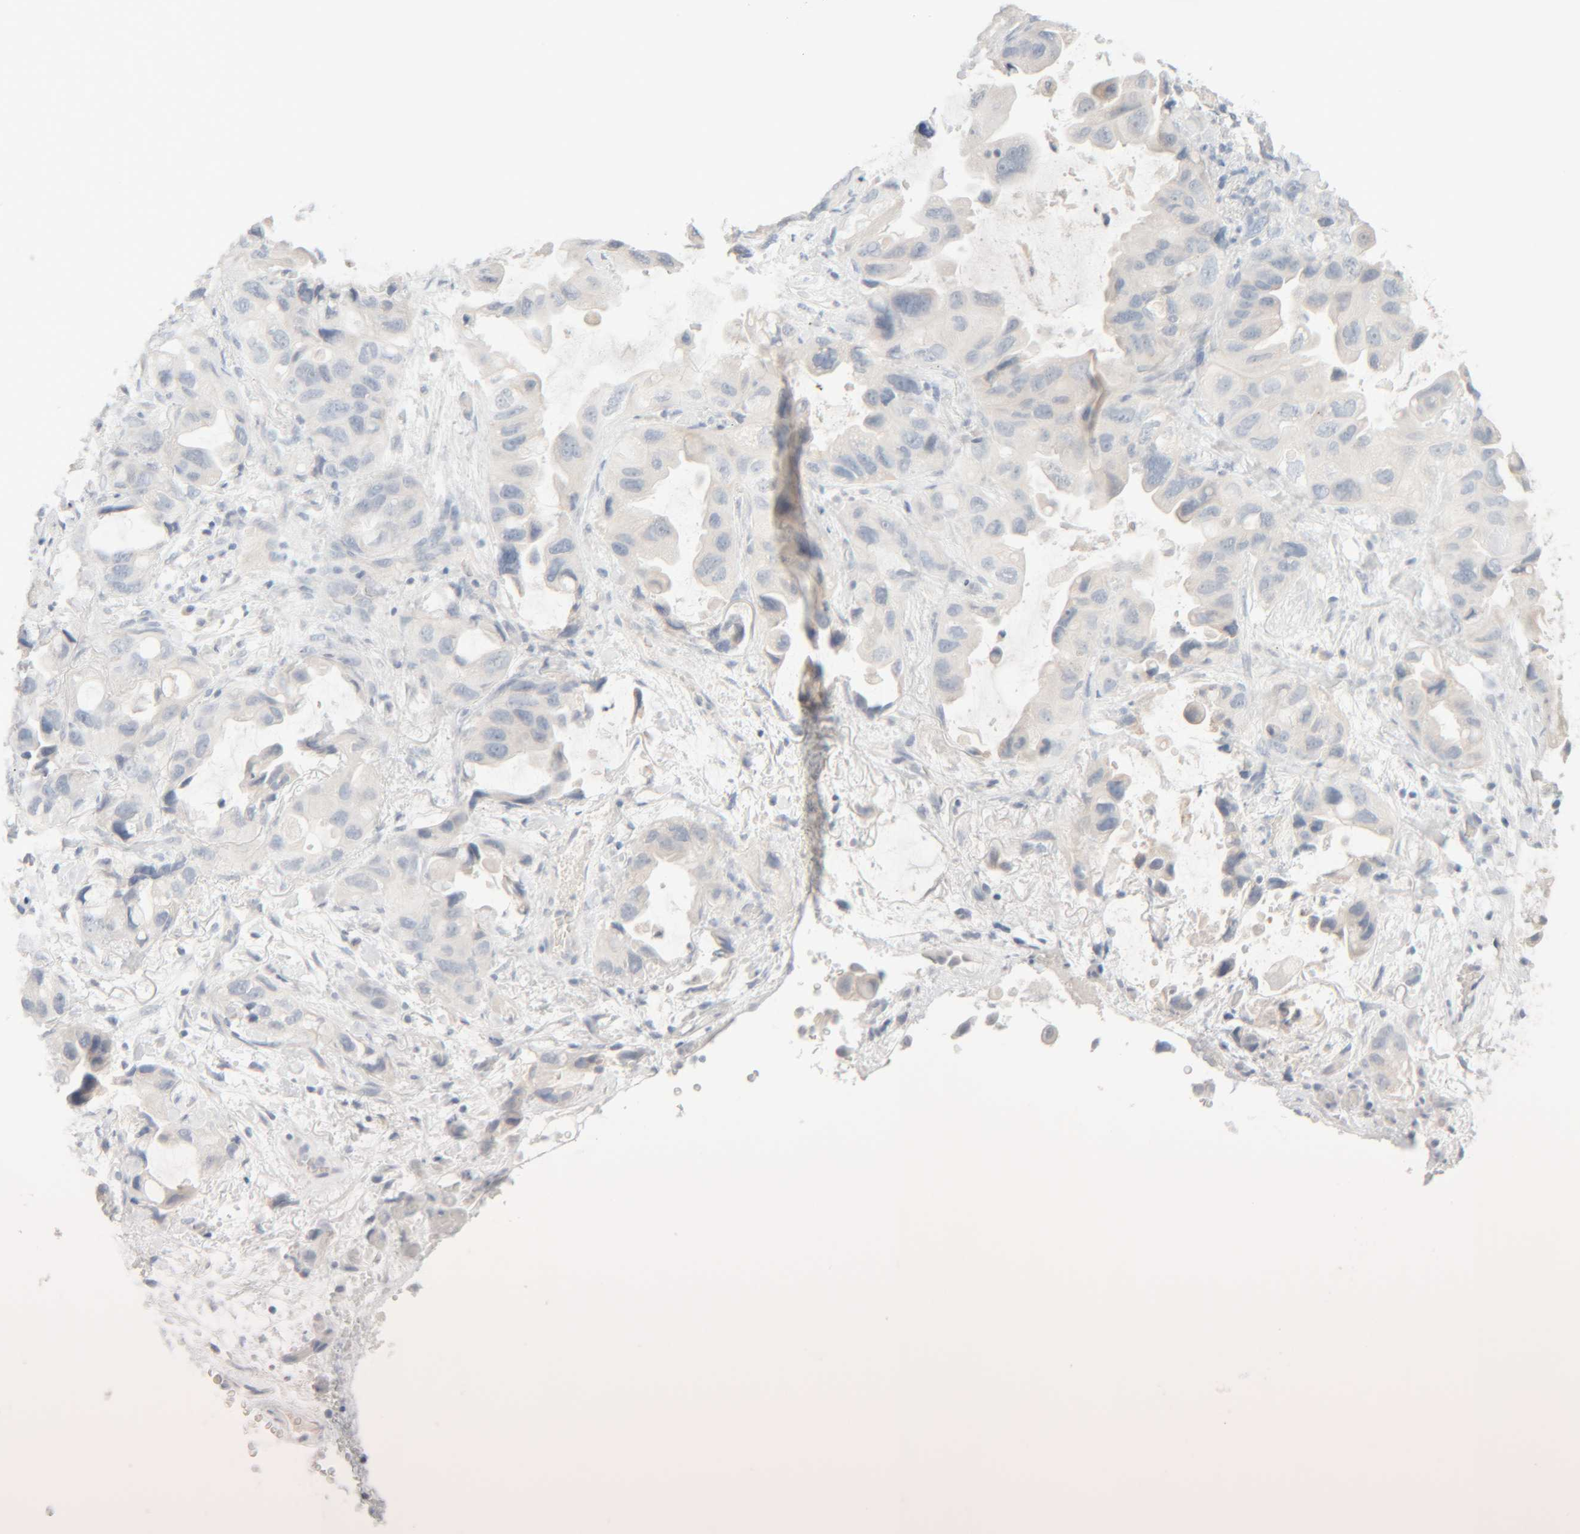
{"staining": {"intensity": "negative", "quantity": "none", "location": "none"}, "tissue": "lung cancer", "cell_type": "Tumor cells", "image_type": "cancer", "snomed": [{"axis": "morphology", "description": "Squamous cell carcinoma, NOS"}, {"axis": "topography", "description": "Lung"}], "caption": "Tumor cells are negative for protein expression in human lung cancer.", "gene": "RIDA", "patient": {"sex": "female", "age": 73}}